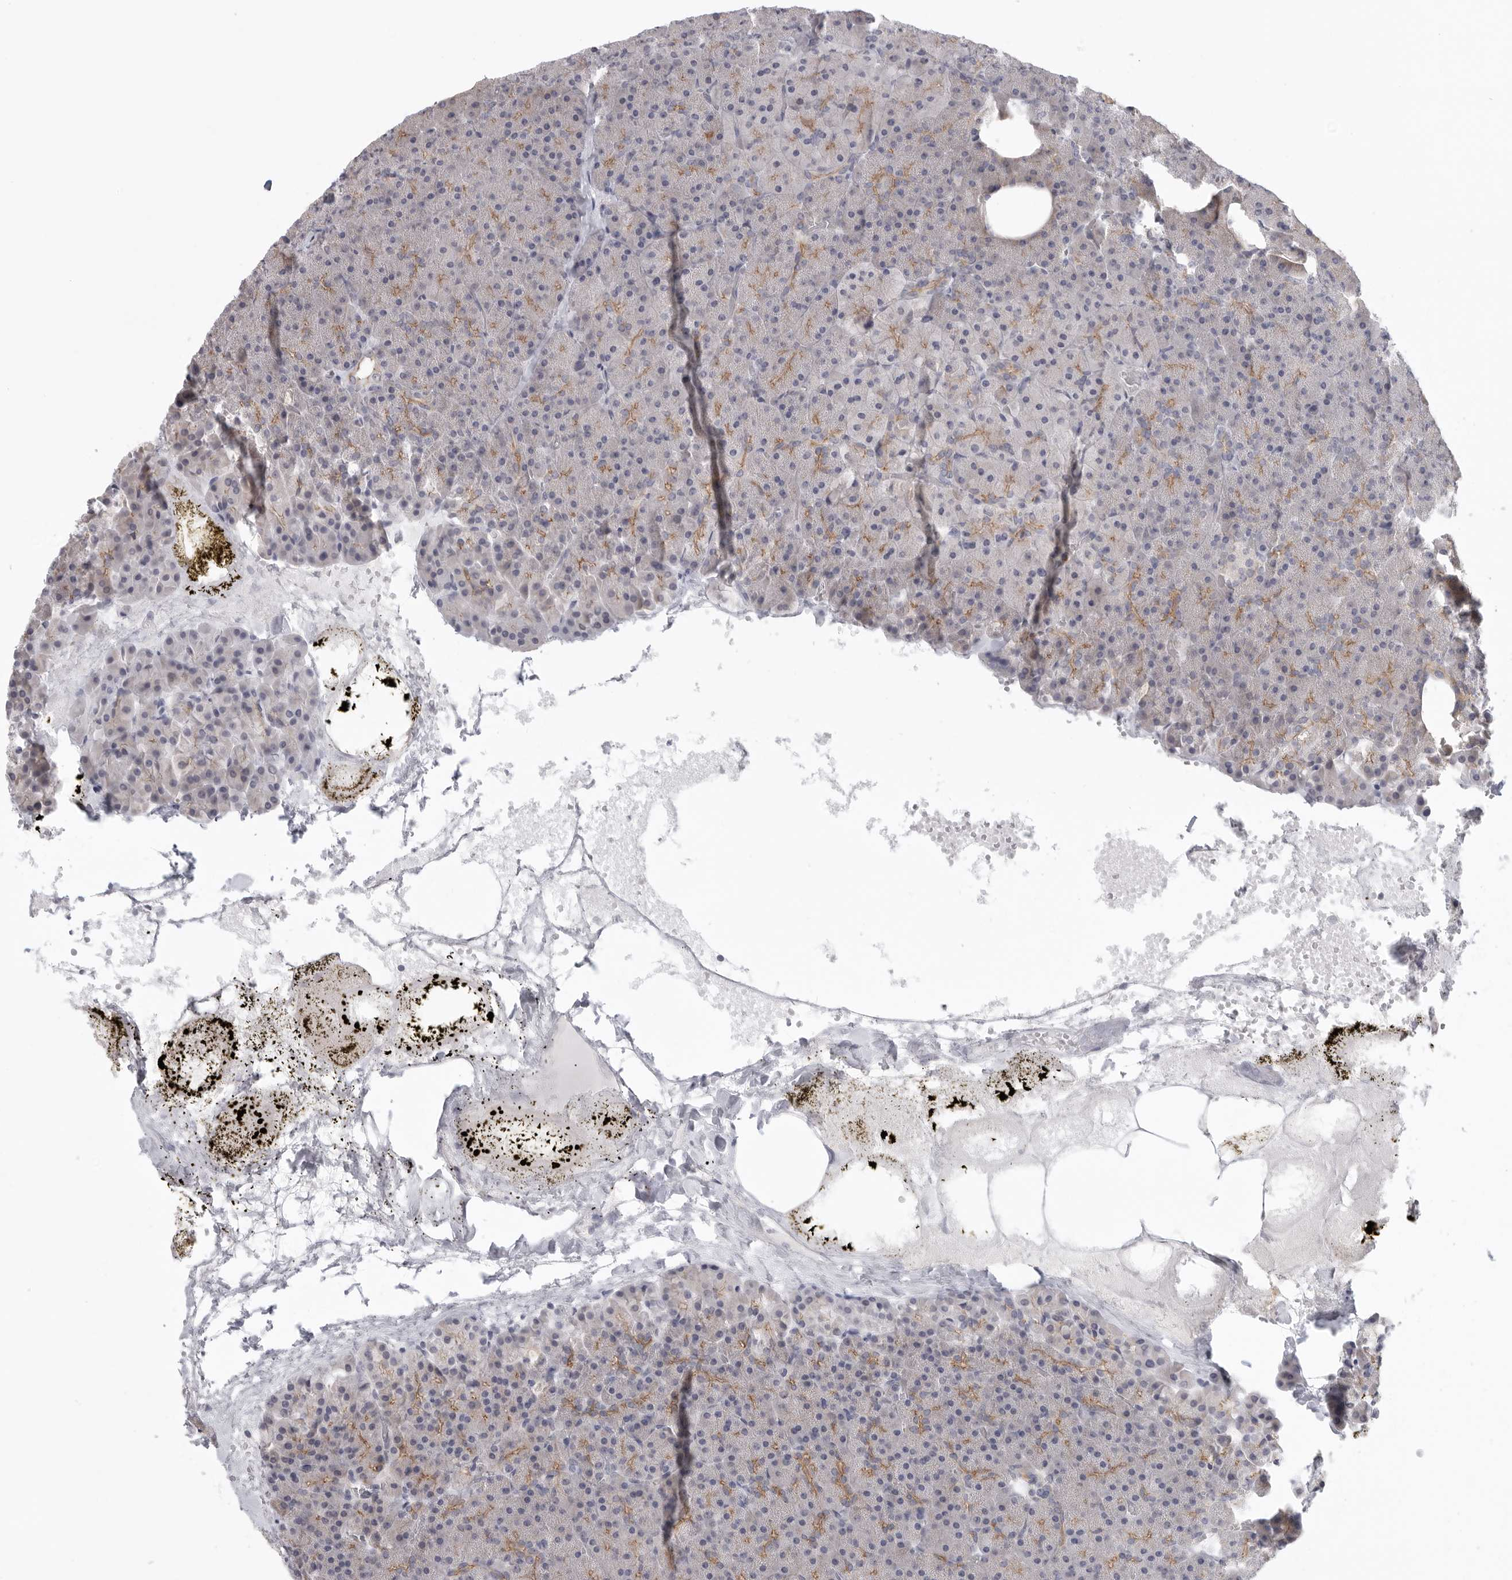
{"staining": {"intensity": "weak", "quantity": "<25%", "location": "cytoplasmic/membranous"}, "tissue": "pancreas", "cell_type": "Exocrine glandular cells", "image_type": "normal", "snomed": [{"axis": "morphology", "description": "Normal tissue, NOS"}, {"axis": "morphology", "description": "Carcinoid, malignant, NOS"}, {"axis": "topography", "description": "Pancreas"}], "caption": "Human pancreas stained for a protein using immunohistochemistry displays no positivity in exocrine glandular cells.", "gene": "STAB2", "patient": {"sex": "female", "age": 35}}